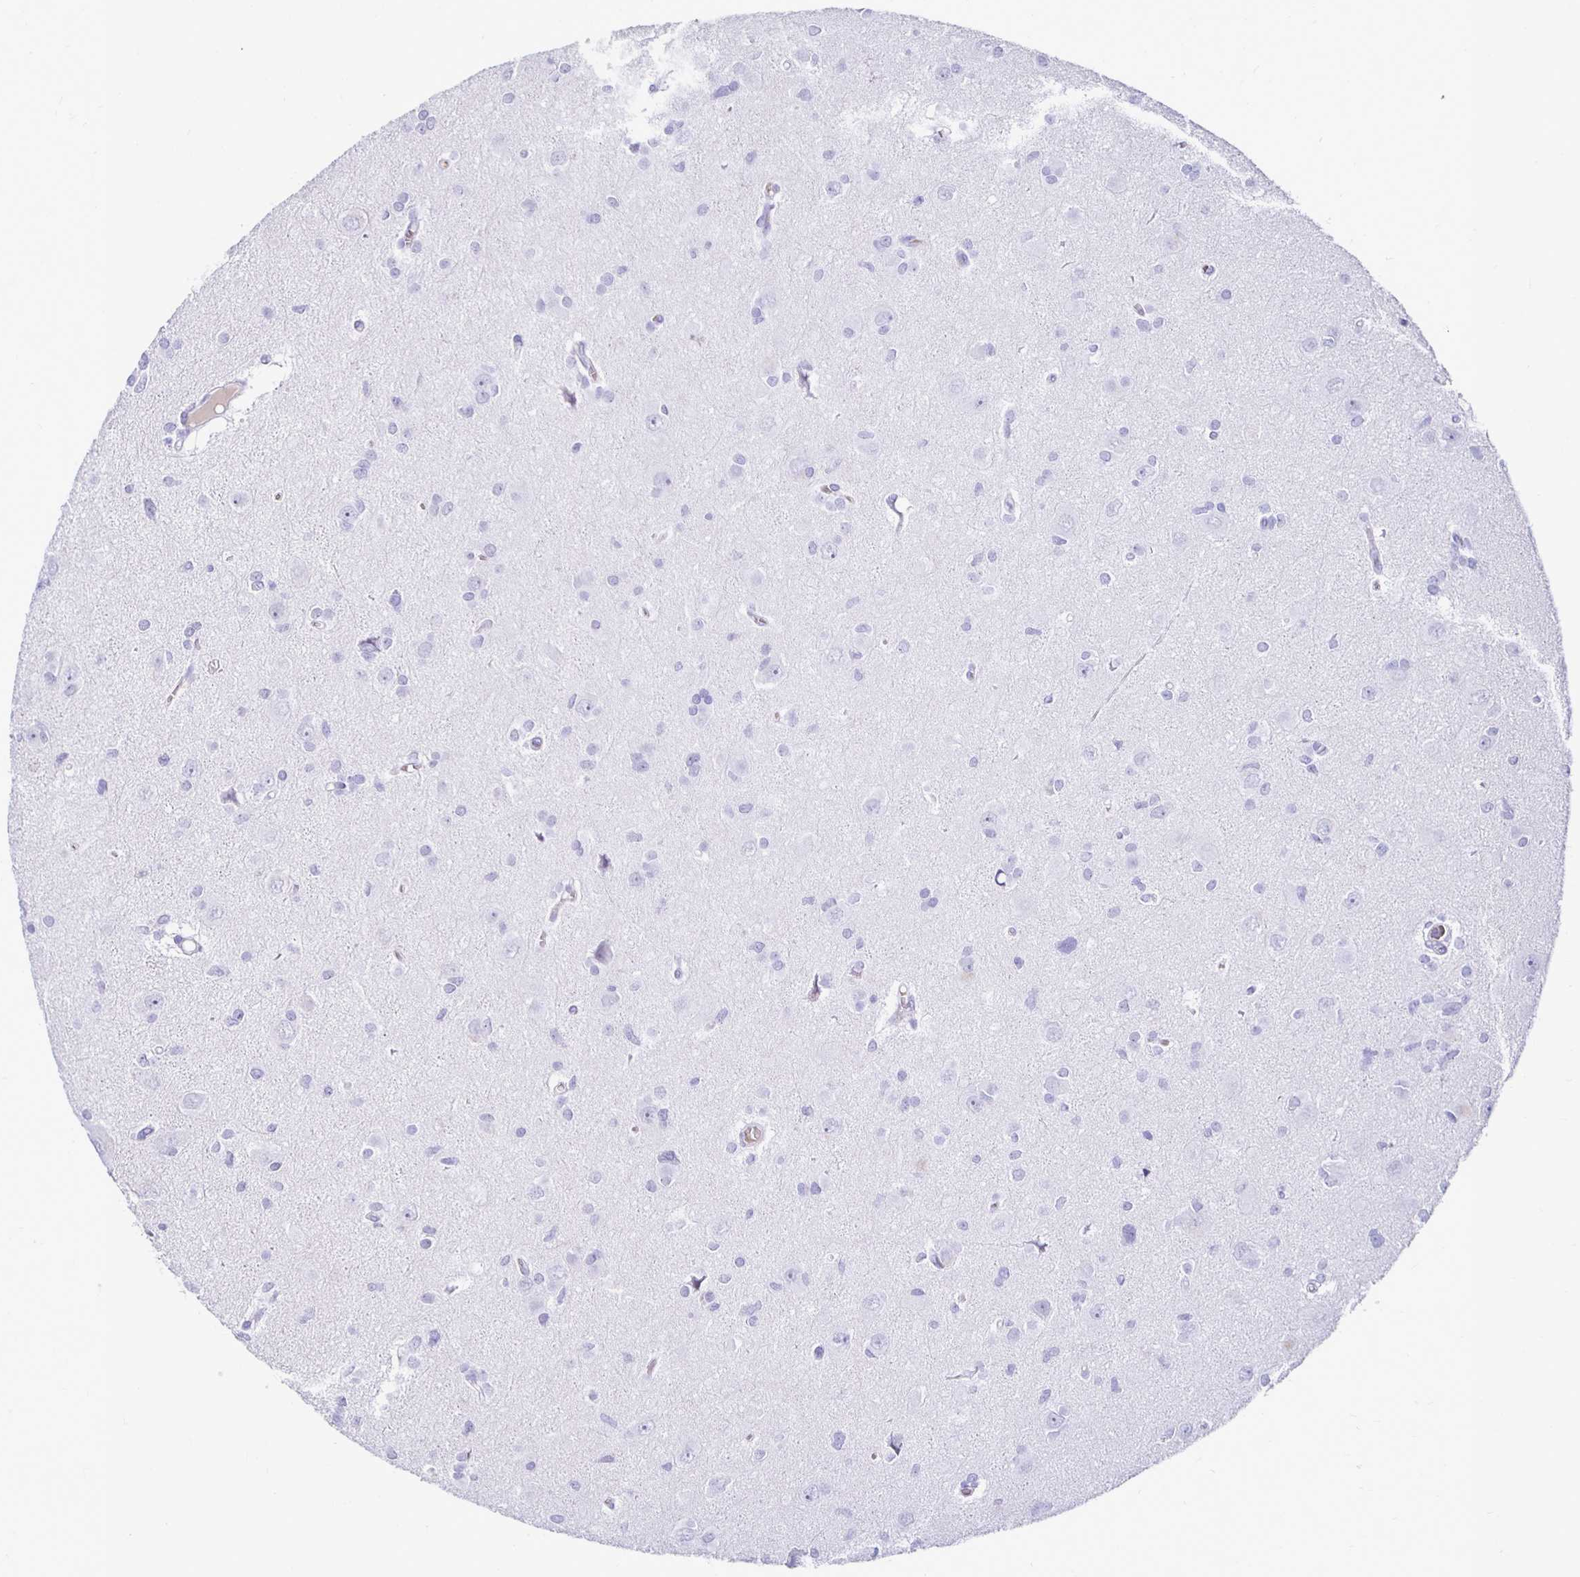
{"staining": {"intensity": "negative", "quantity": "none", "location": "none"}, "tissue": "glioma", "cell_type": "Tumor cells", "image_type": "cancer", "snomed": [{"axis": "morphology", "description": "Glioma, malignant, High grade"}, {"axis": "topography", "description": "Brain"}], "caption": "The histopathology image shows no staining of tumor cells in malignant high-grade glioma.", "gene": "RHBDL3", "patient": {"sex": "male", "age": 23}}